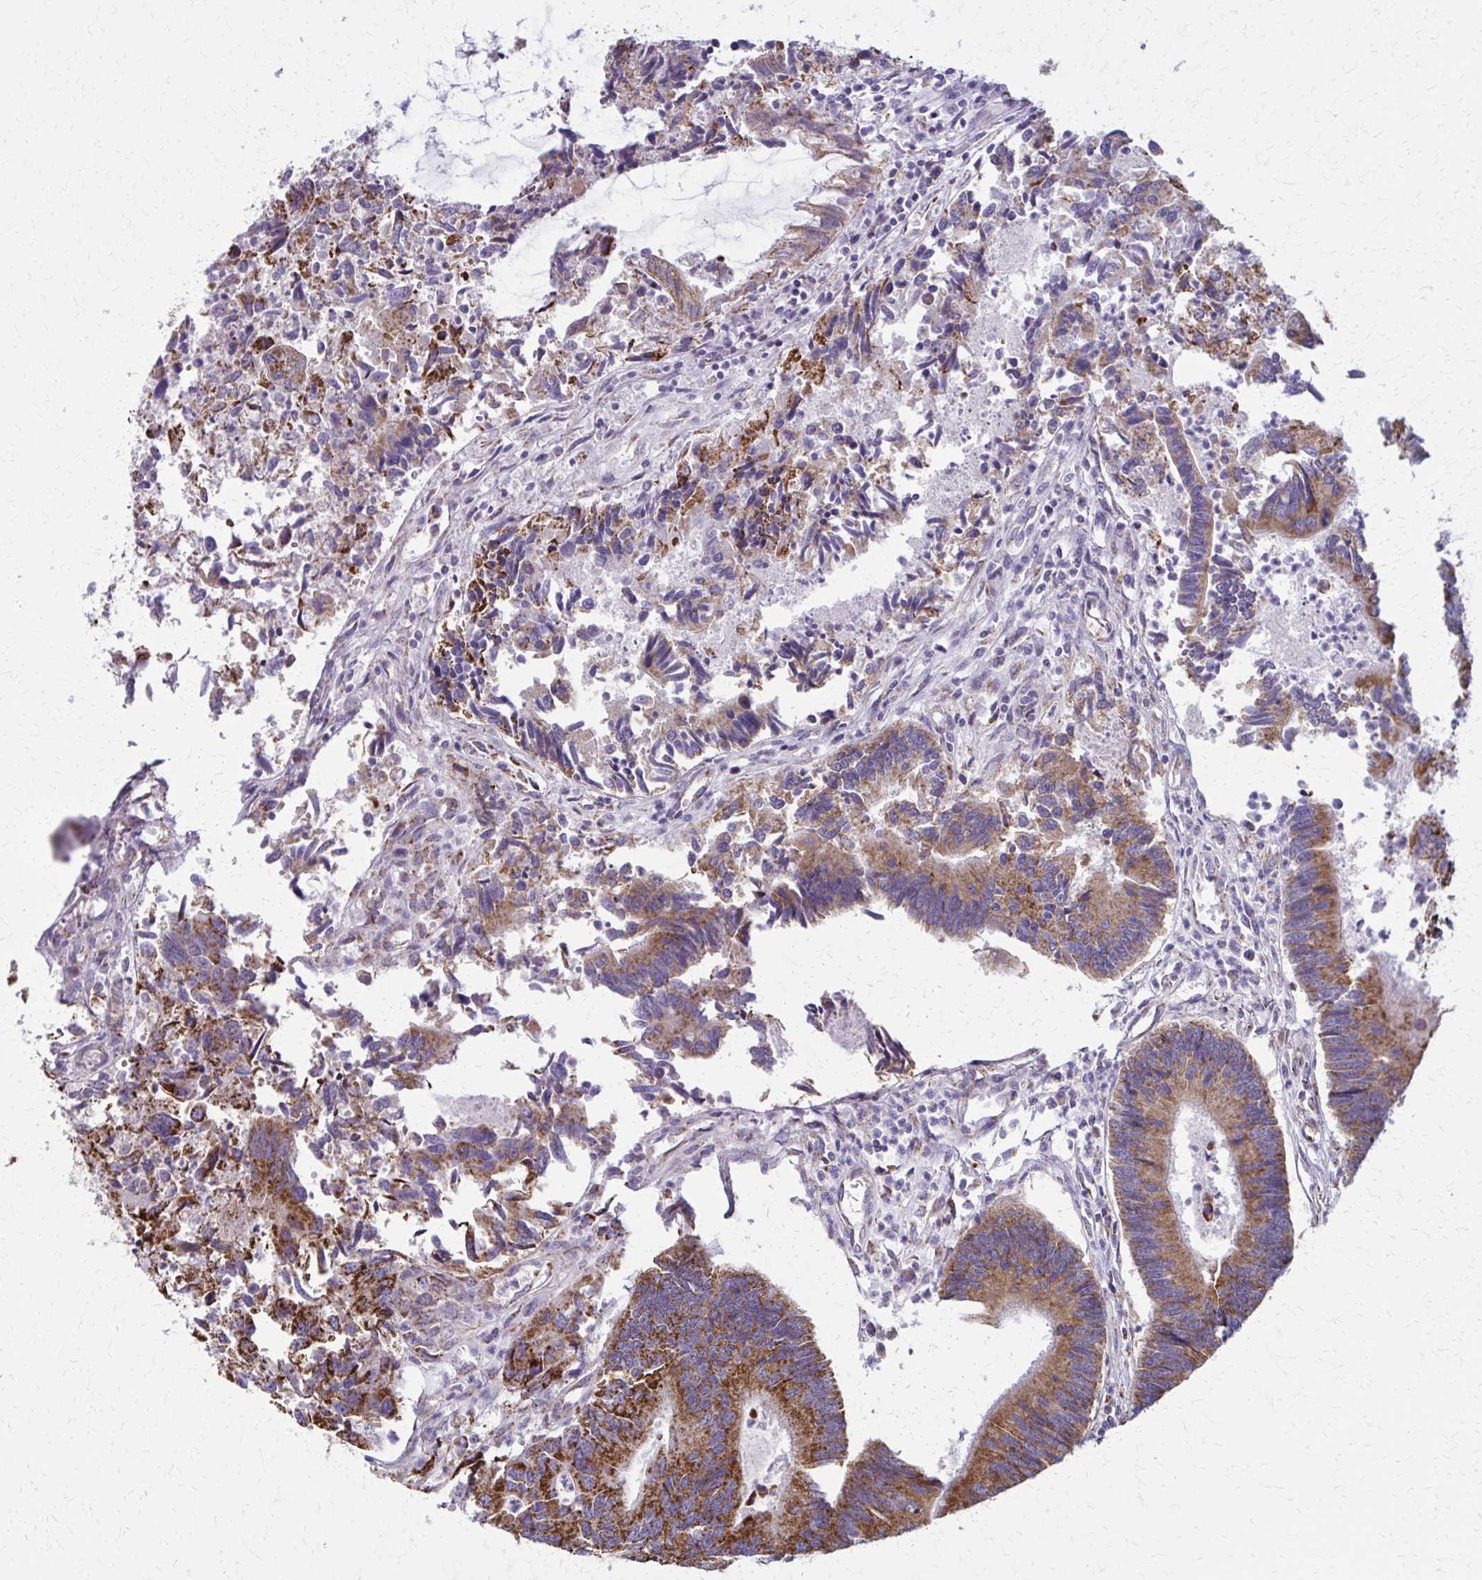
{"staining": {"intensity": "strong", "quantity": ">75%", "location": "cytoplasmic/membranous"}, "tissue": "colorectal cancer", "cell_type": "Tumor cells", "image_type": "cancer", "snomed": [{"axis": "morphology", "description": "Adenocarcinoma, NOS"}, {"axis": "topography", "description": "Colon"}], "caption": "A brown stain highlights strong cytoplasmic/membranous expression of a protein in colorectal cancer tumor cells. (brown staining indicates protein expression, while blue staining denotes nuclei).", "gene": "TVP23A", "patient": {"sex": "female", "age": 67}}